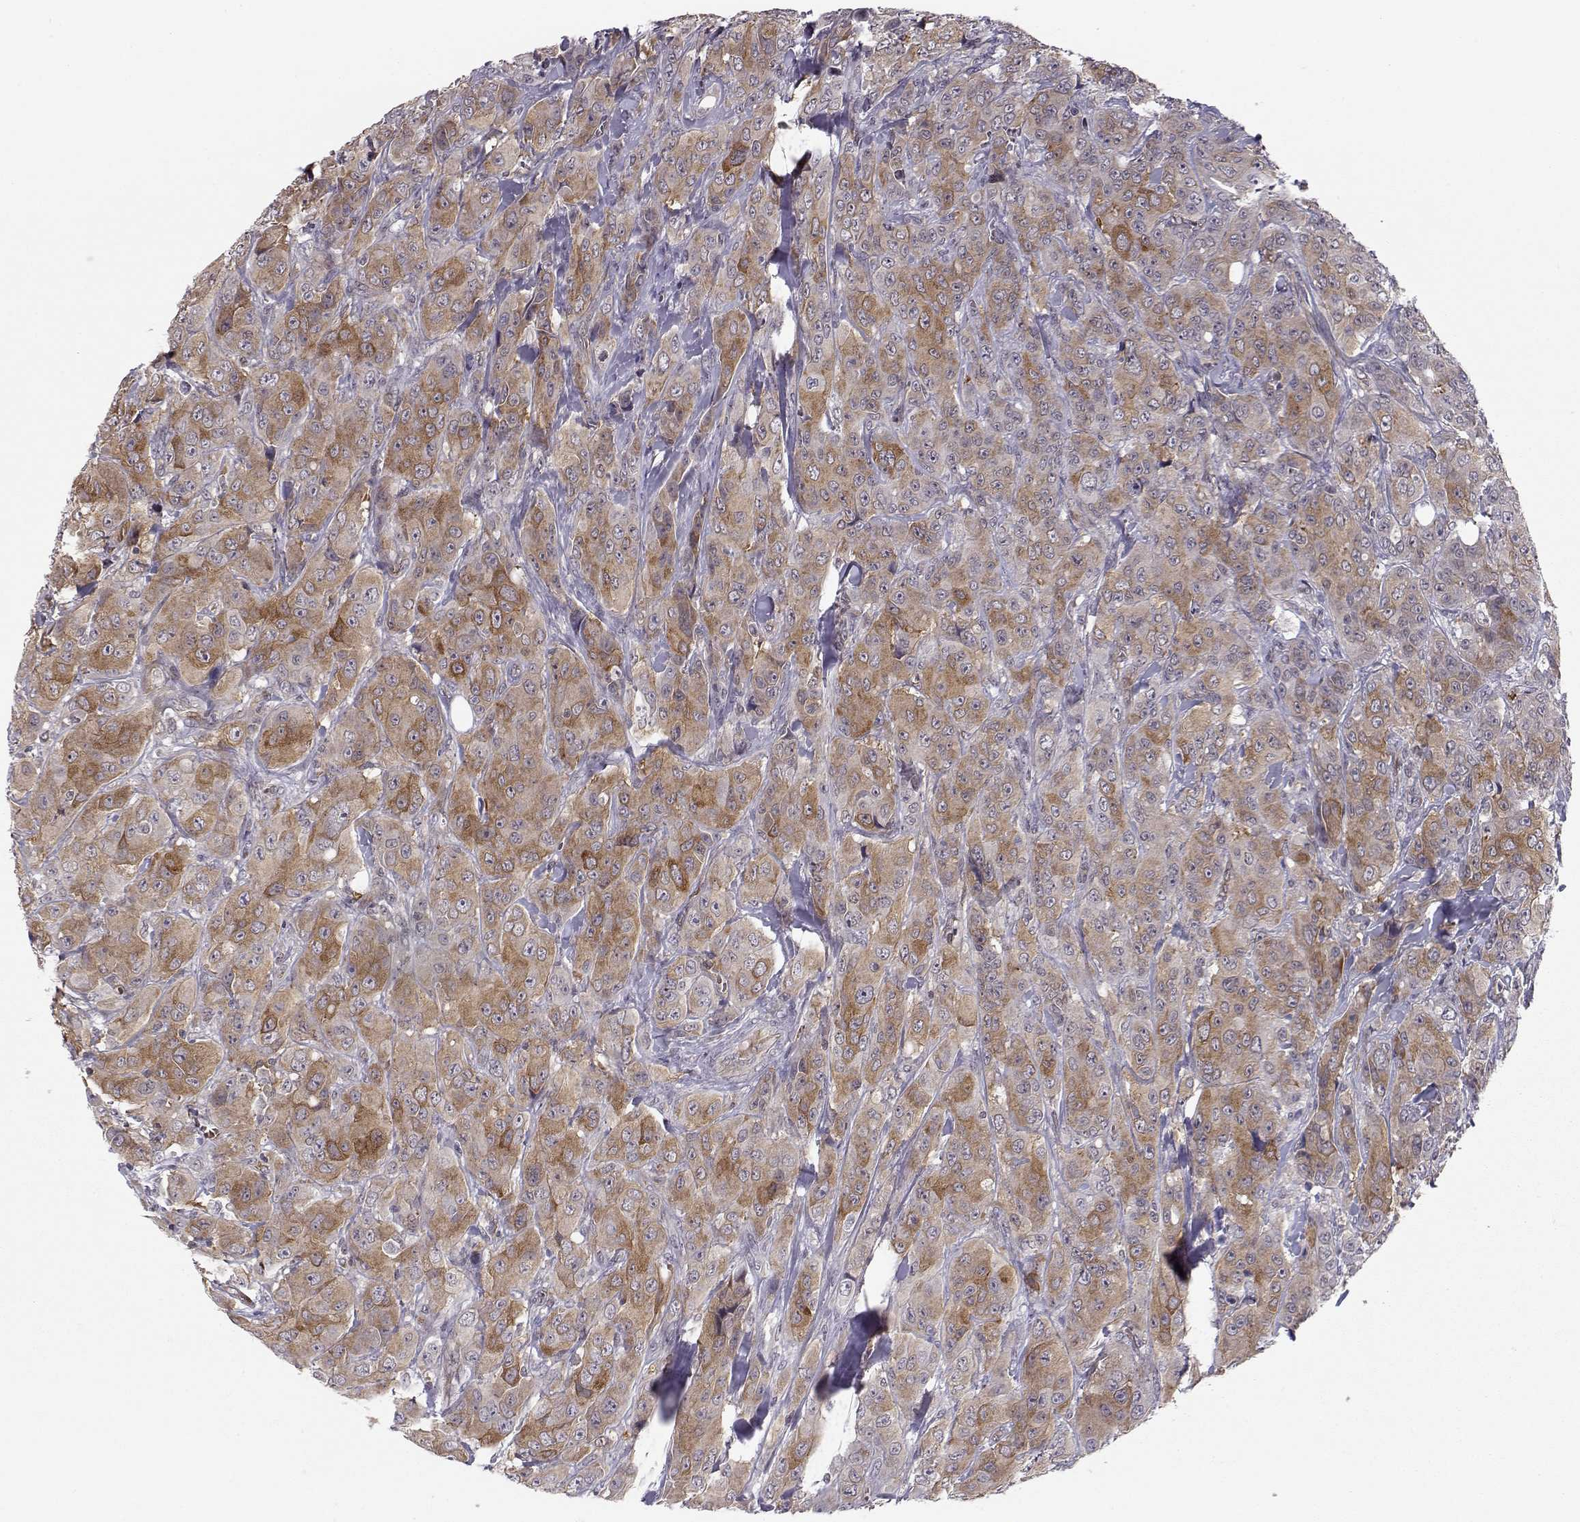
{"staining": {"intensity": "moderate", "quantity": "25%-75%", "location": "cytoplasmic/membranous"}, "tissue": "breast cancer", "cell_type": "Tumor cells", "image_type": "cancer", "snomed": [{"axis": "morphology", "description": "Duct carcinoma"}, {"axis": "topography", "description": "Breast"}], "caption": "Protein staining by immunohistochemistry (IHC) exhibits moderate cytoplasmic/membranous staining in about 25%-75% of tumor cells in breast cancer (intraductal carcinoma). (IHC, brightfield microscopy, high magnification).", "gene": "KIF13B", "patient": {"sex": "female", "age": 43}}